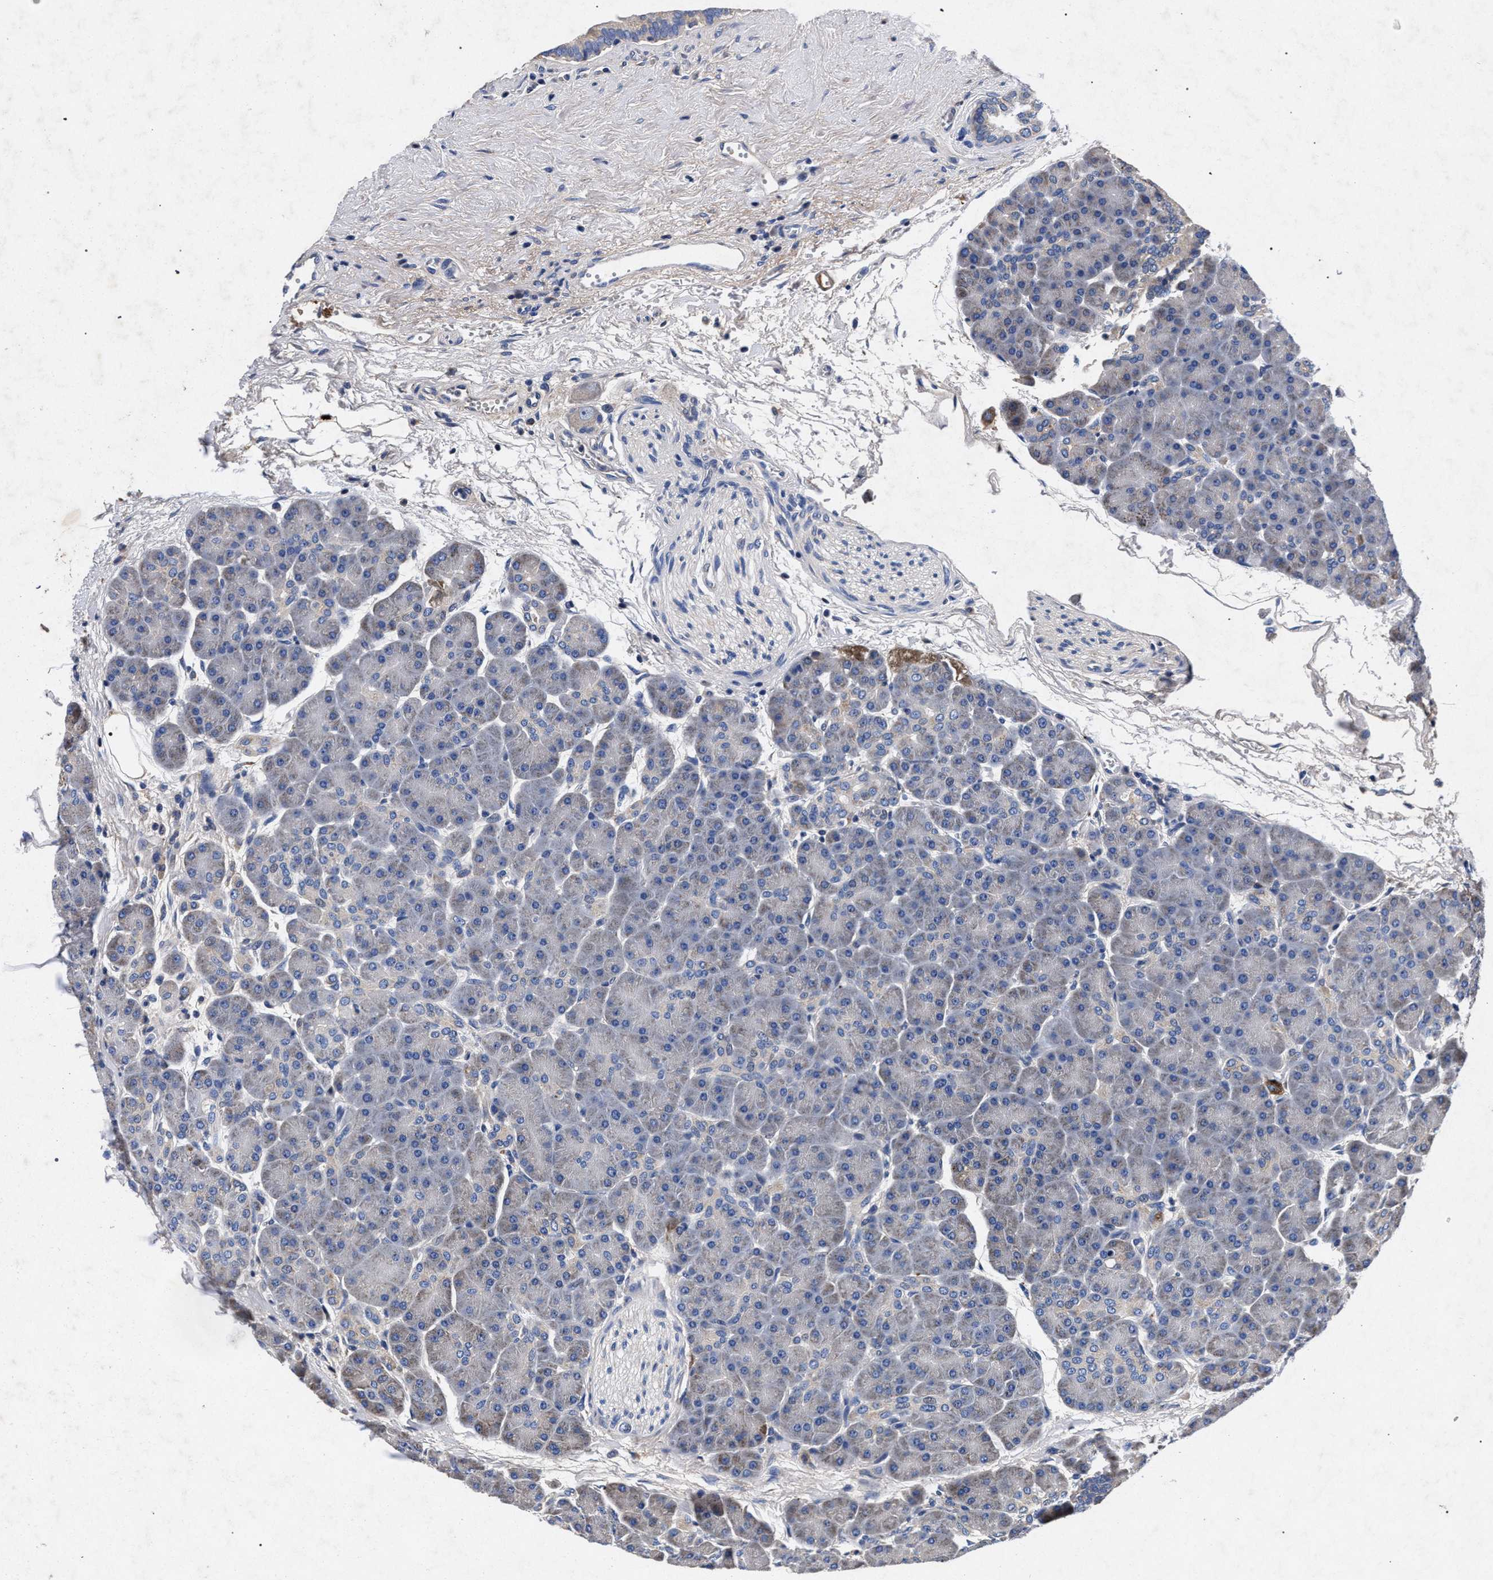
{"staining": {"intensity": "moderate", "quantity": "<25%", "location": "cytoplasmic/membranous"}, "tissue": "pancreas", "cell_type": "Exocrine glandular cells", "image_type": "normal", "snomed": [{"axis": "morphology", "description": "Normal tissue, NOS"}, {"axis": "topography", "description": "Pancreas"}], "caption": "Pancreas stained with immunohistochemistry (IHC) shows moderate cytoplasmic/membranous staining in approximately <25% of exocrine glandular cells.", "gene": "HSD17B14", "patient": {"sex": "male", "age": 66}}